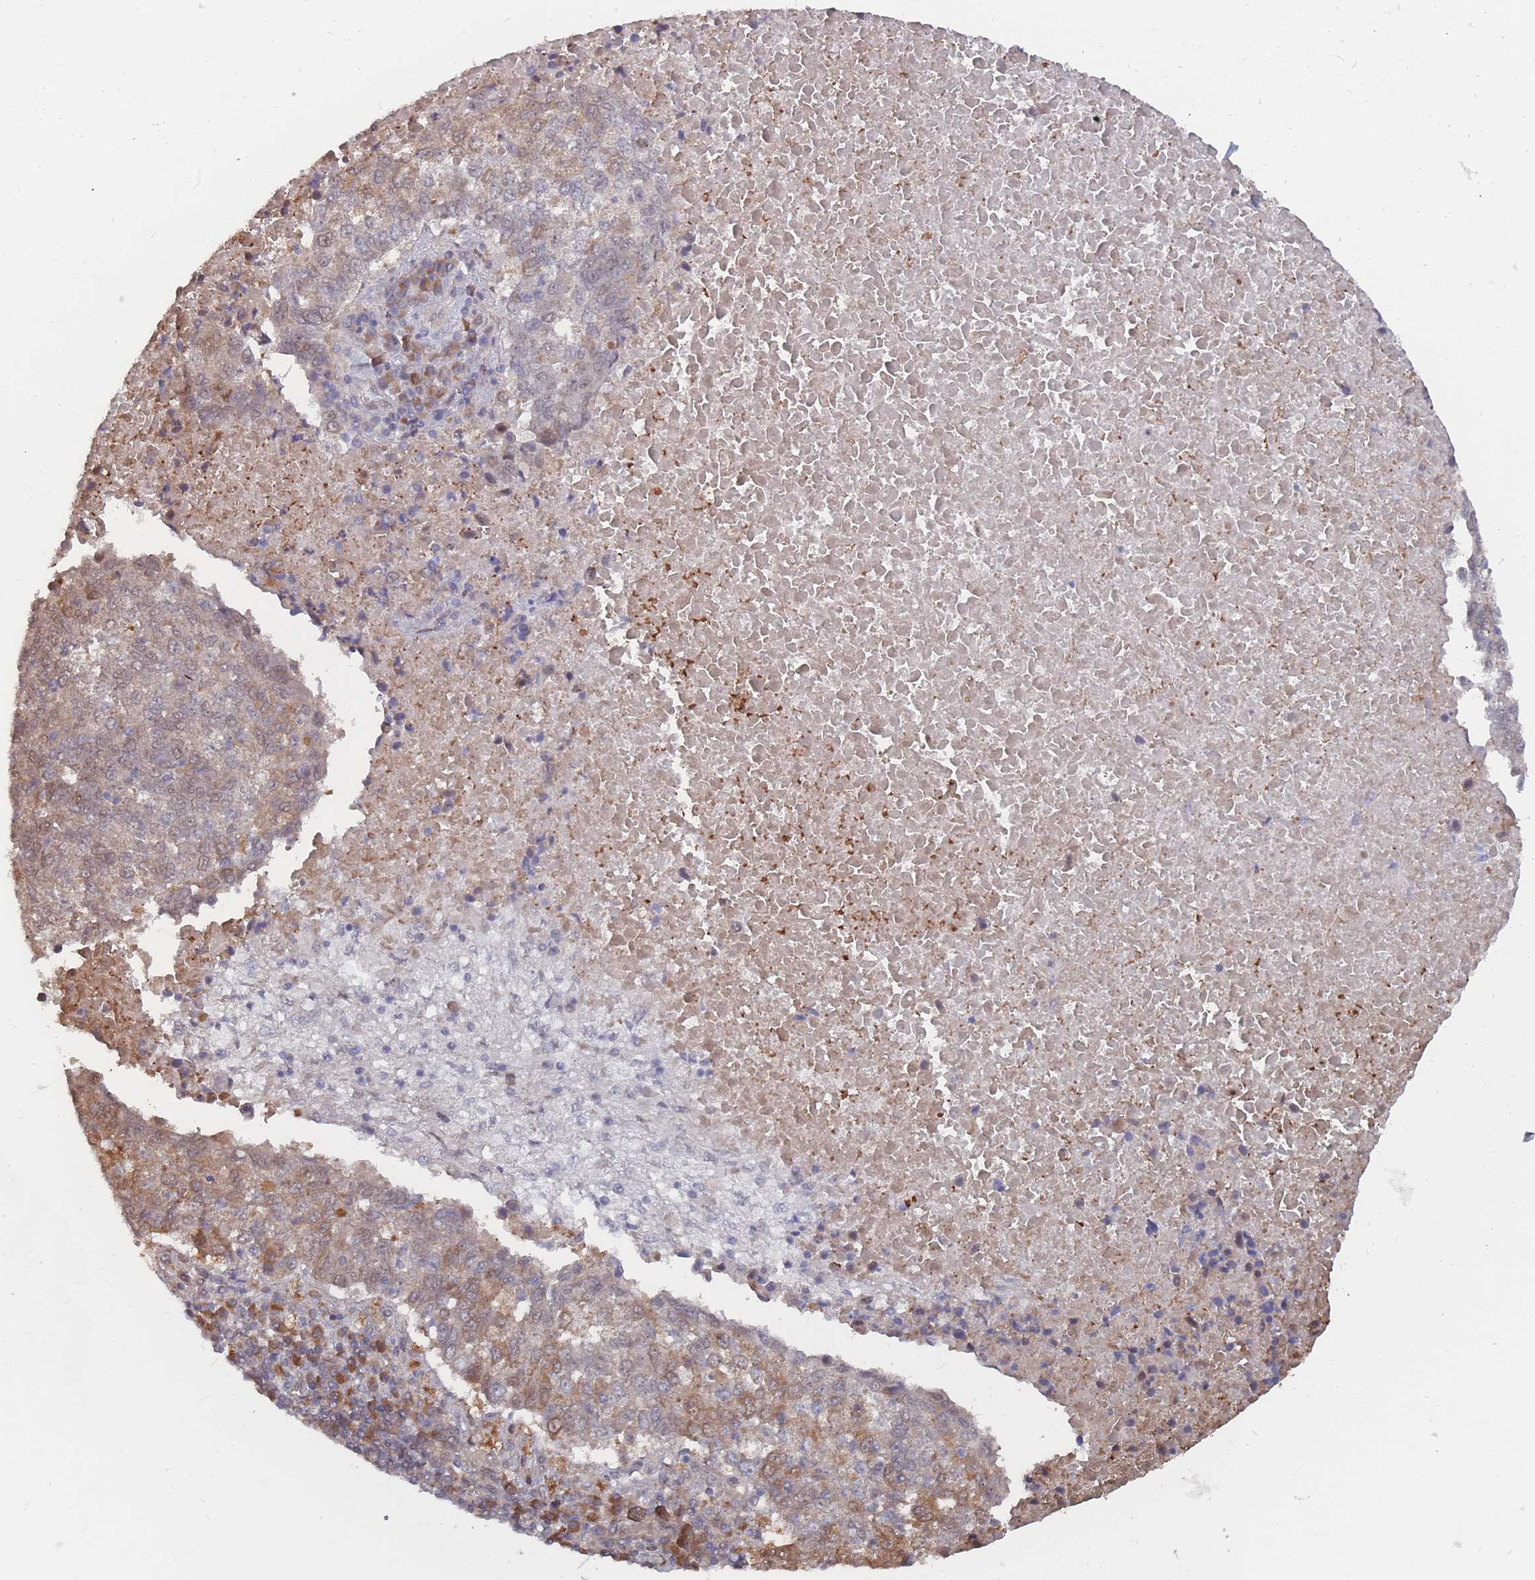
{"staining": {"intensity": "moderate", "quantity": "25%-75%", "location": "cytoplasmic/membranous,nuclear"}, "tissue": "lung cancer", "cell_type": "Tumor cells", "image_type": "cancer", "snomed": [{"axis": "morphology", "description": "Squamous cell carcinoma, NOS"}, {"axis": "topography", "description": "Lung"}], "caption": "Human lung squamous cell carcinoma stained with a brown dye exhibits moderate cytoplasmic/membranous and nuclear positive staining in about 25%-75% of tumor cells.", "gene": "NKD1", "patient": {"sex": "male", "age": 73}}